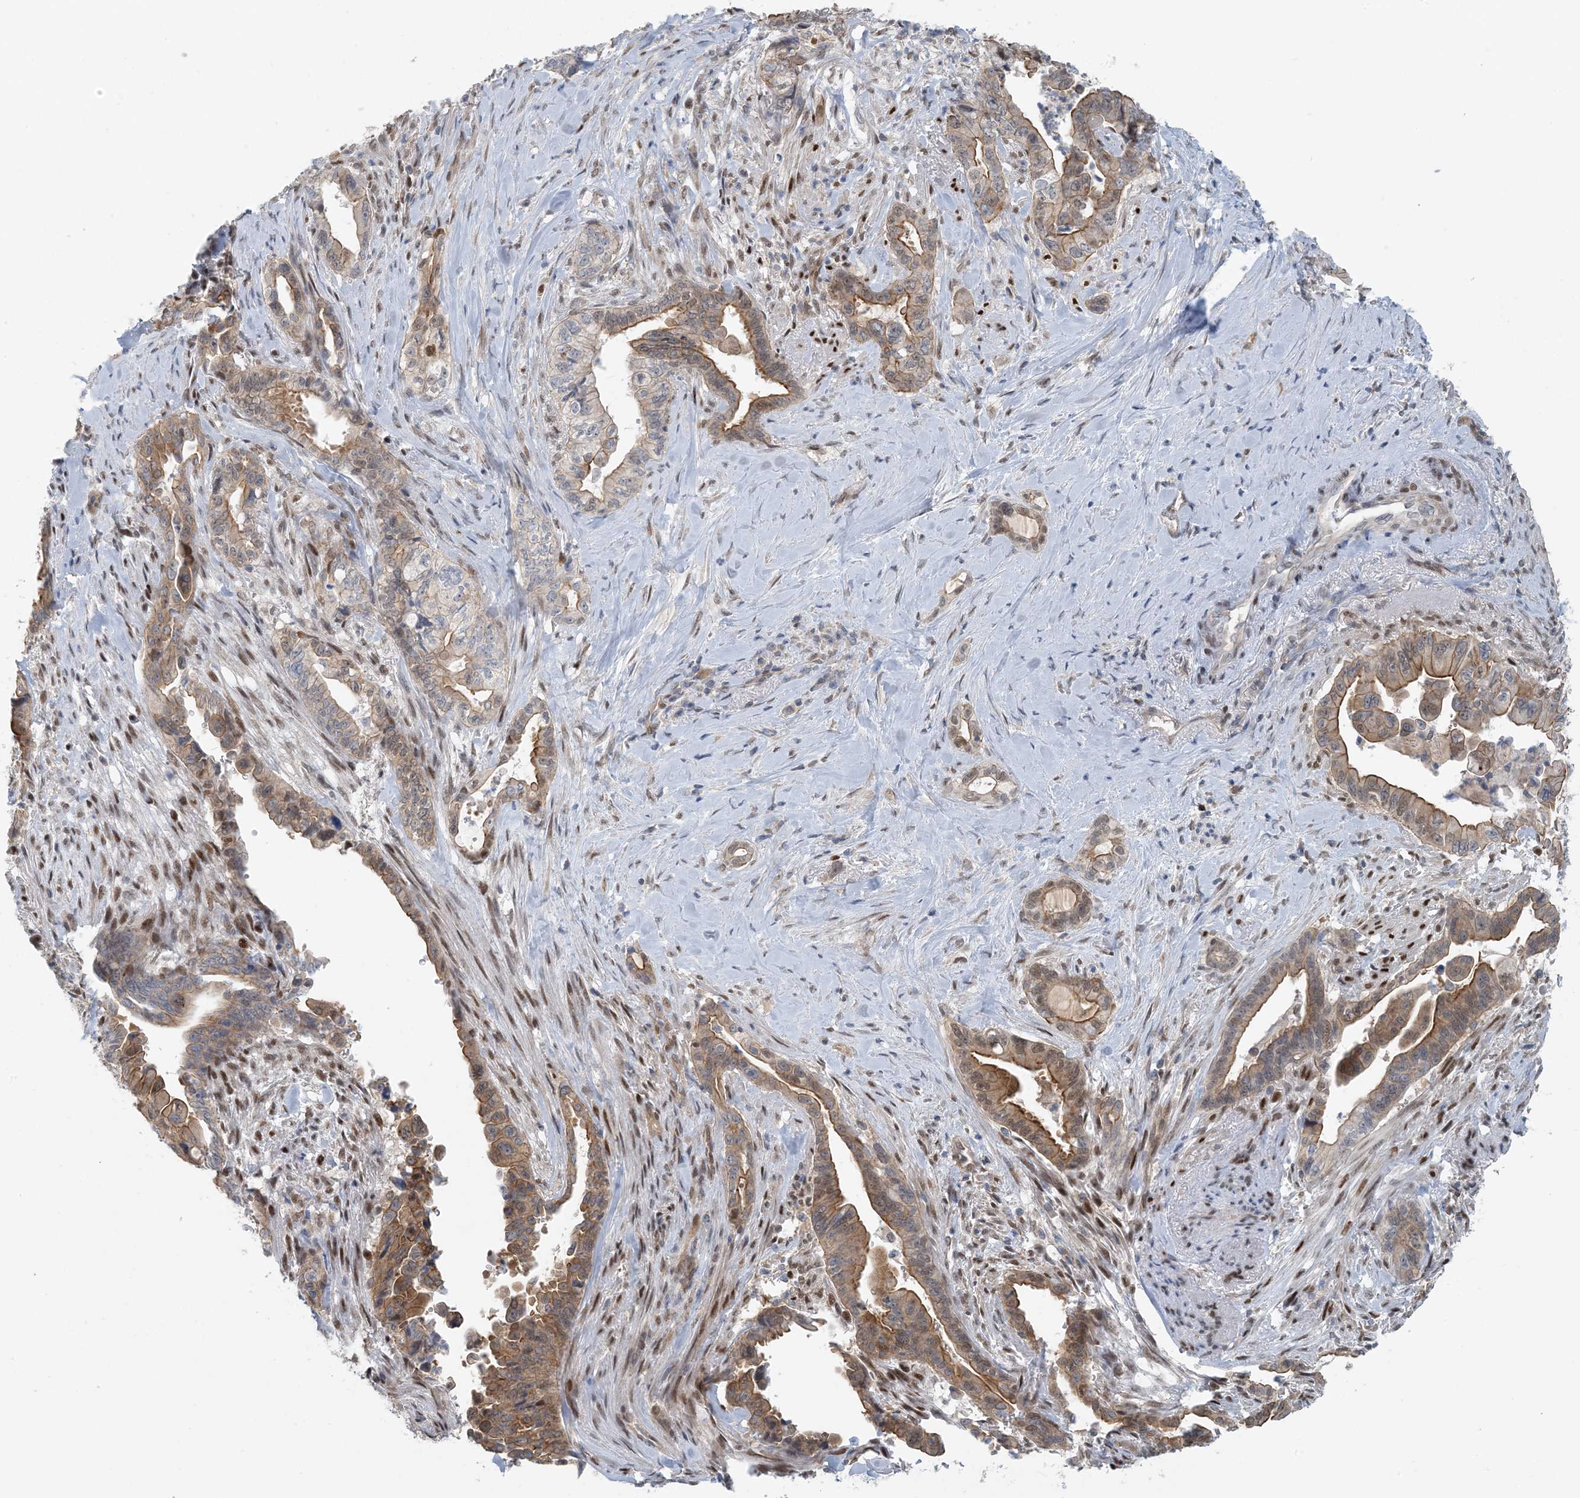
{"staining": {"intensity": "moderate", "quantity": "25%-75%", "location": "cytoplasmic/membranous"}, "tissue": "pancreatic cancer", "cell_type": "Tumor cells", "image_type": "cancer", "snomed": [{"axis": "morphology", "description": "Adenocarcinoma, NOS"}, {"axis": "topography", "description": "Pancreas"}], "caption": "The histopathology image demonstrates staining of pancreatic cancer (adenocarcinoma), revealing moderate cytoplasmic/membranous protein expression (brown color) within tumor cells.", "gene": "ZC3H12A", "patient": {"sex": "male", "age": 70}}